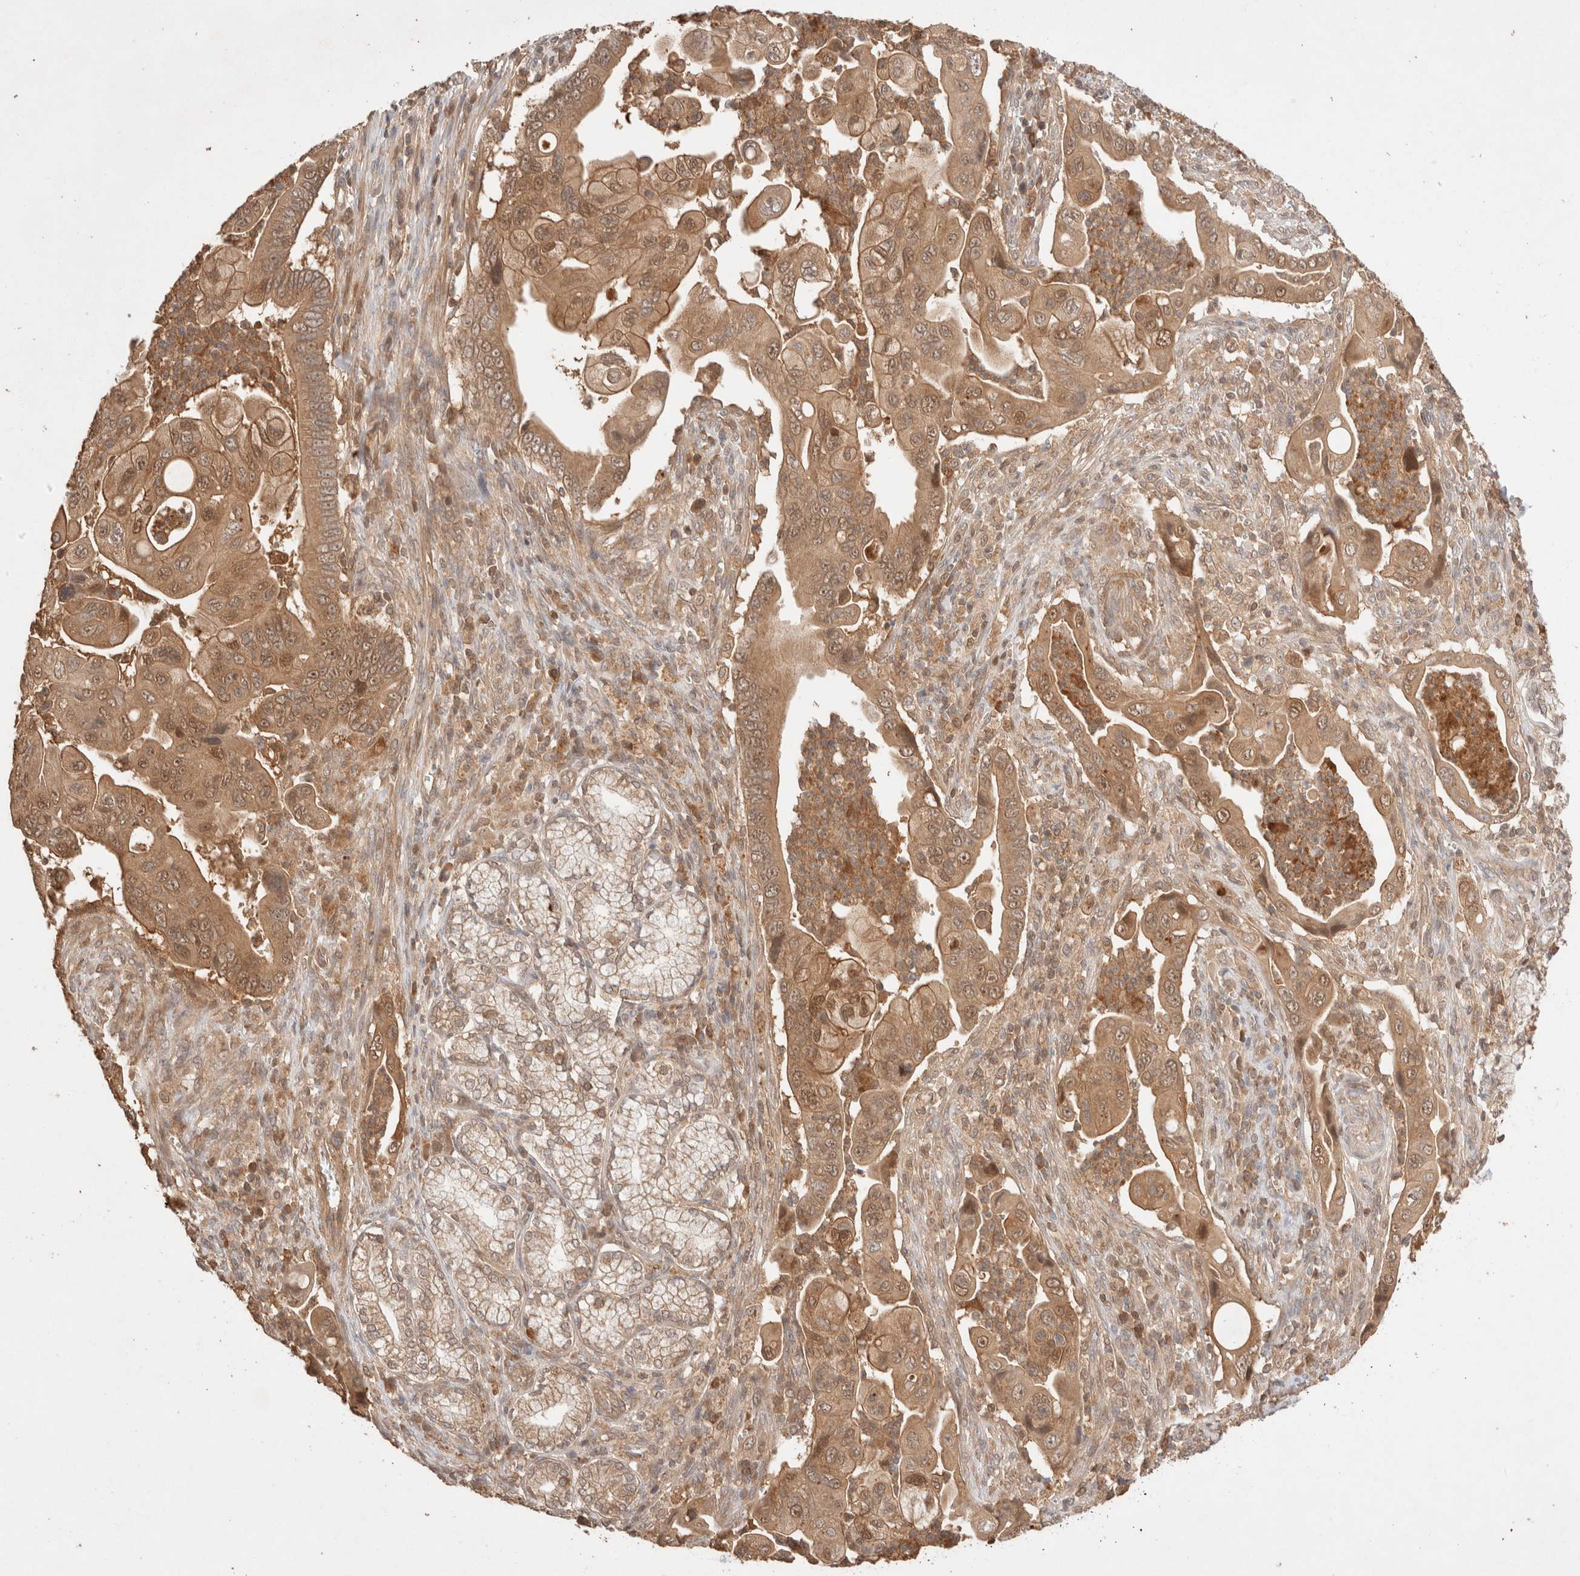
{"staining": {"intensity": "moderate", "quantity": ">75%", "location": "cytoplasmic/membranous,nuclear"}, "tissue": "pancreatic cancer", "cell_type": "Tumor cells", "image_type": "cancer", "snomed": [{"axis": "morphology", "description": "Adenocarcinoma, NOS"}, {"axis": "topography", "description": "Pancreas"}], "caption": "Immunohistochemical staining of human pancreatic adenocarcinoma demonstrates medium levels of moderate cytoplasmic/membranous and nuclear protein expression in about >75% of tumor cells. The staining was performed using DAB (3,3'-diaminobenzidine) to visualize the protein expression in brown, while the nuclei were stained in blue with hematoxylin (Magnification: 20x).", "gene": "CARNMT1", "patient": {"sex": "male", "age": 78}}